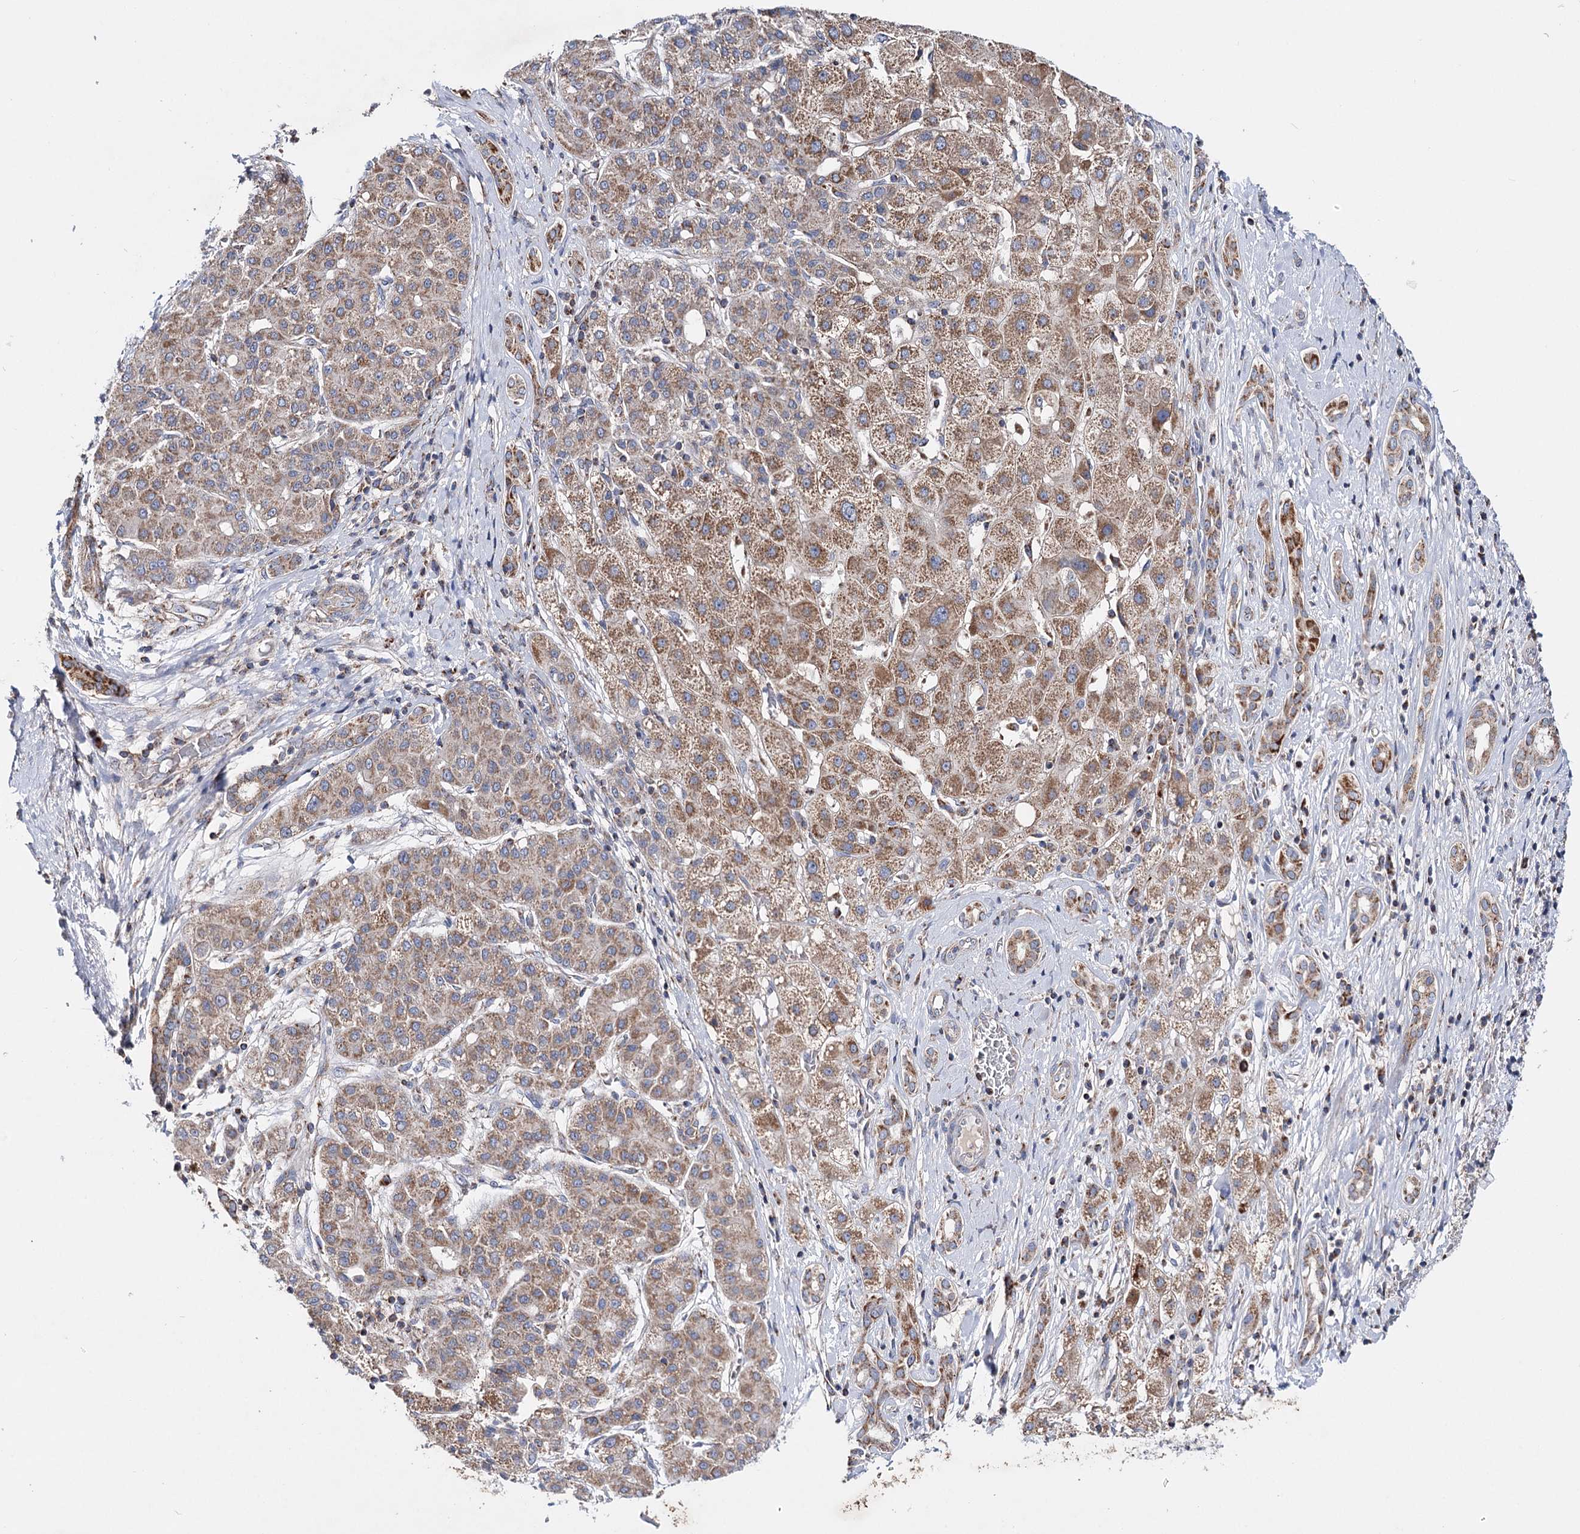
{"staining": {"intensity": "moderate", "quantity": ">75%", "location": "cytoplasmic/membranous"}, "tissue": "liver cancer", "cell_type": "Tumor cells", "image_type": "cancer", "snomed": [{"axis": "morphology", "description": "Carcinoma, Hepatocellular, NOS"}, {"axis": "topography", "description": "Liver"}], "caption": "Immunohistochemistry (IHC) image of liver cancer stained for a protein (brown), which demonstrates medium levels of moderate cytoplasmic/membranous expression in about >75% of tumor cells.", "gene": "CFAP46", "patient": {"sex": "male", "age": 65}}